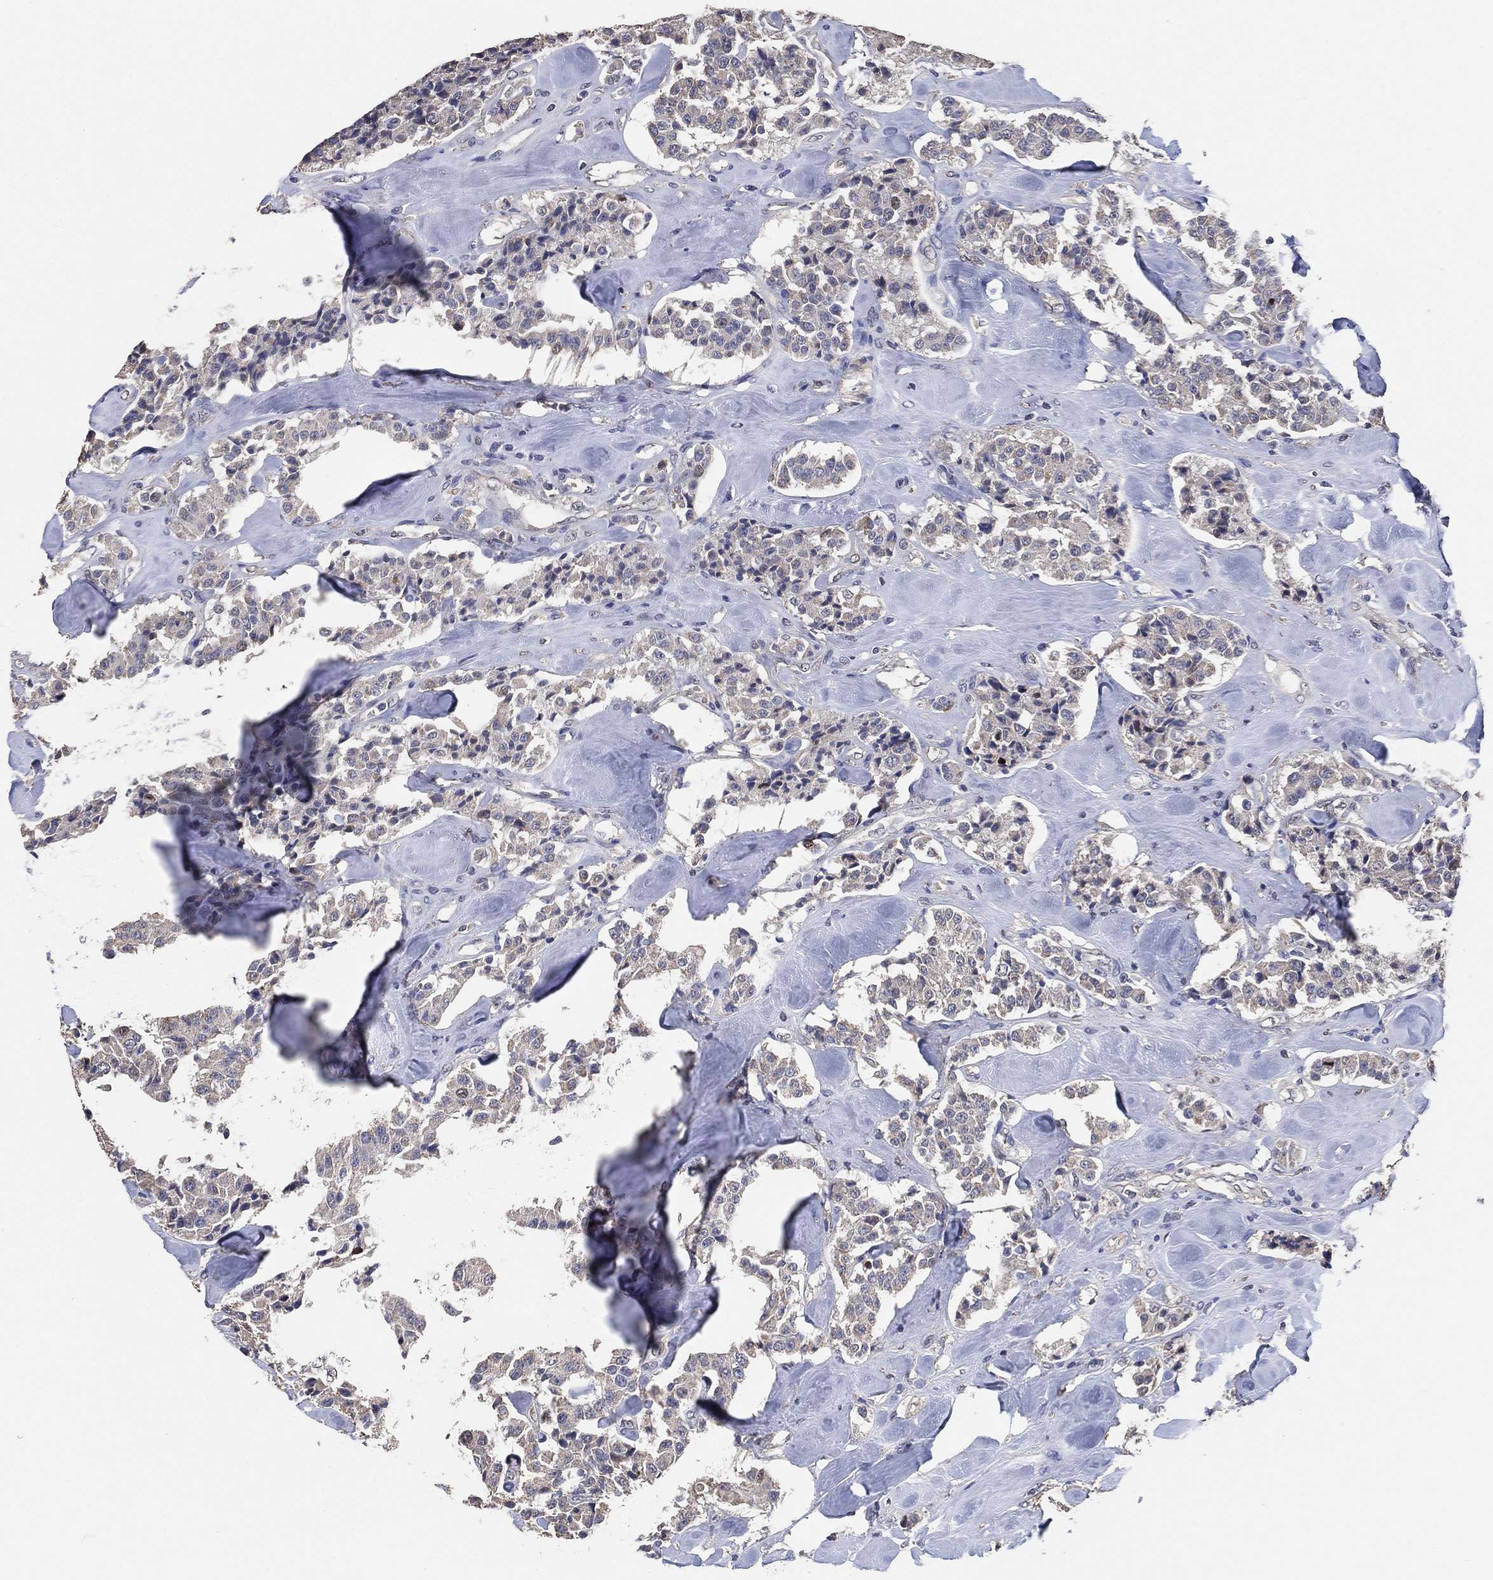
{"staining": {"intensity": "negative", "quantity": "none", "location": "none"}, "tissue": "carcinoid", "cell_type": "Tumor cells", "image_type": "cancer", "snomed": [{"axis": "morphology", "description": "Carcinoid, malignant, NOS"}, {"axis": "topography", "description": "Pancreas"}], "caption": "This is an IHC histopathology image of carcinoid. There is no positivity in tumor cells.", "gene": "KLK5", "patient": {"sex": "male", "age": 41}}